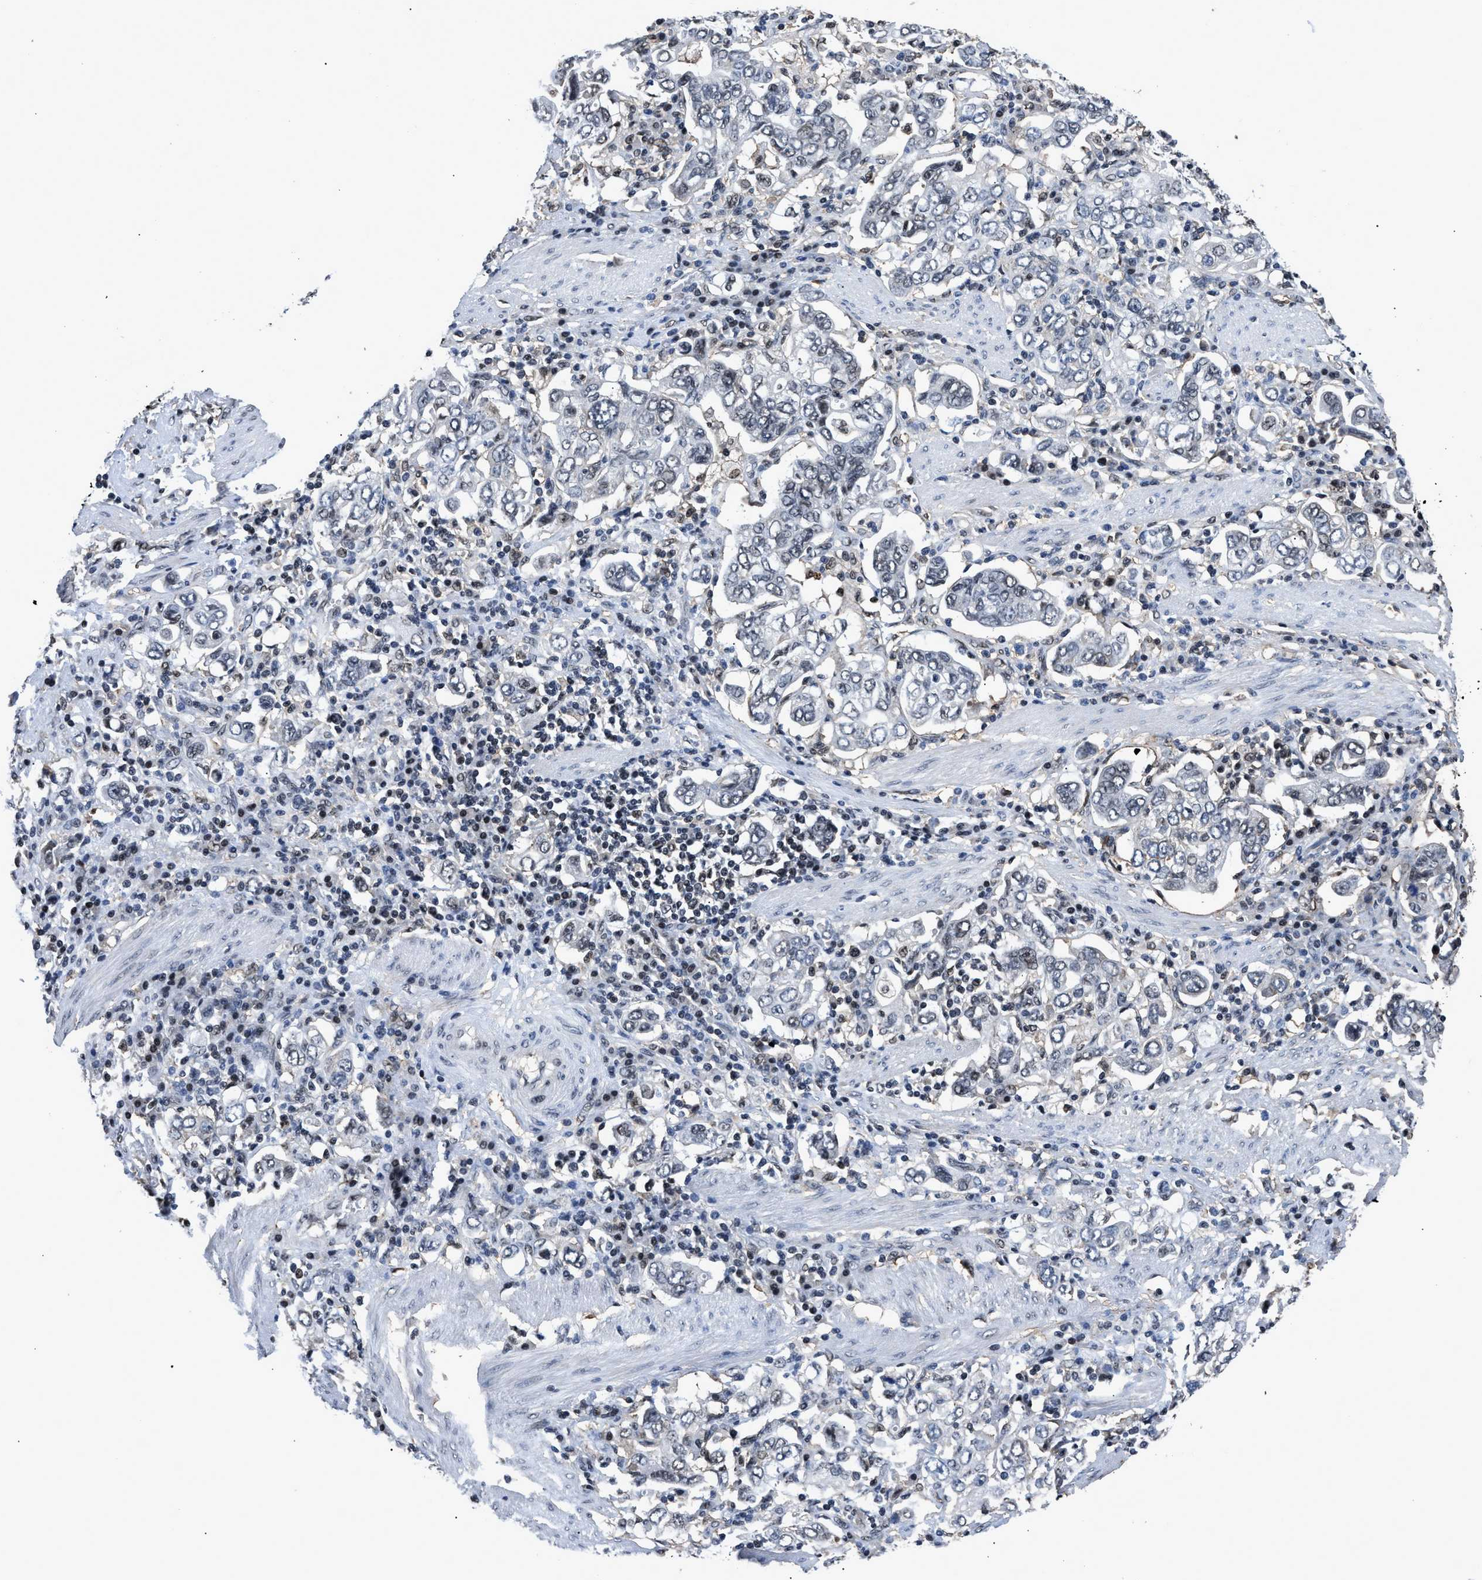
{"staining": {"intensity": "negative", "quantity": "none", "location": "none"}, "tissue": "stomach cancer", "cell_type": "Tumor cells", "image_type": "cancer", "snomed": [{"axis": "morphology", "description": "Adenocarcinoma, NOS"}, {"axis": "topography", "description": "Stomach, upper"}], "caption": "Immunohistochemical staining of human stomach adenocarcinoma shows no significant expression in tumor cells.", "gene": "HNRNPH2", "patient": {"sex": "male", "age": 62}}